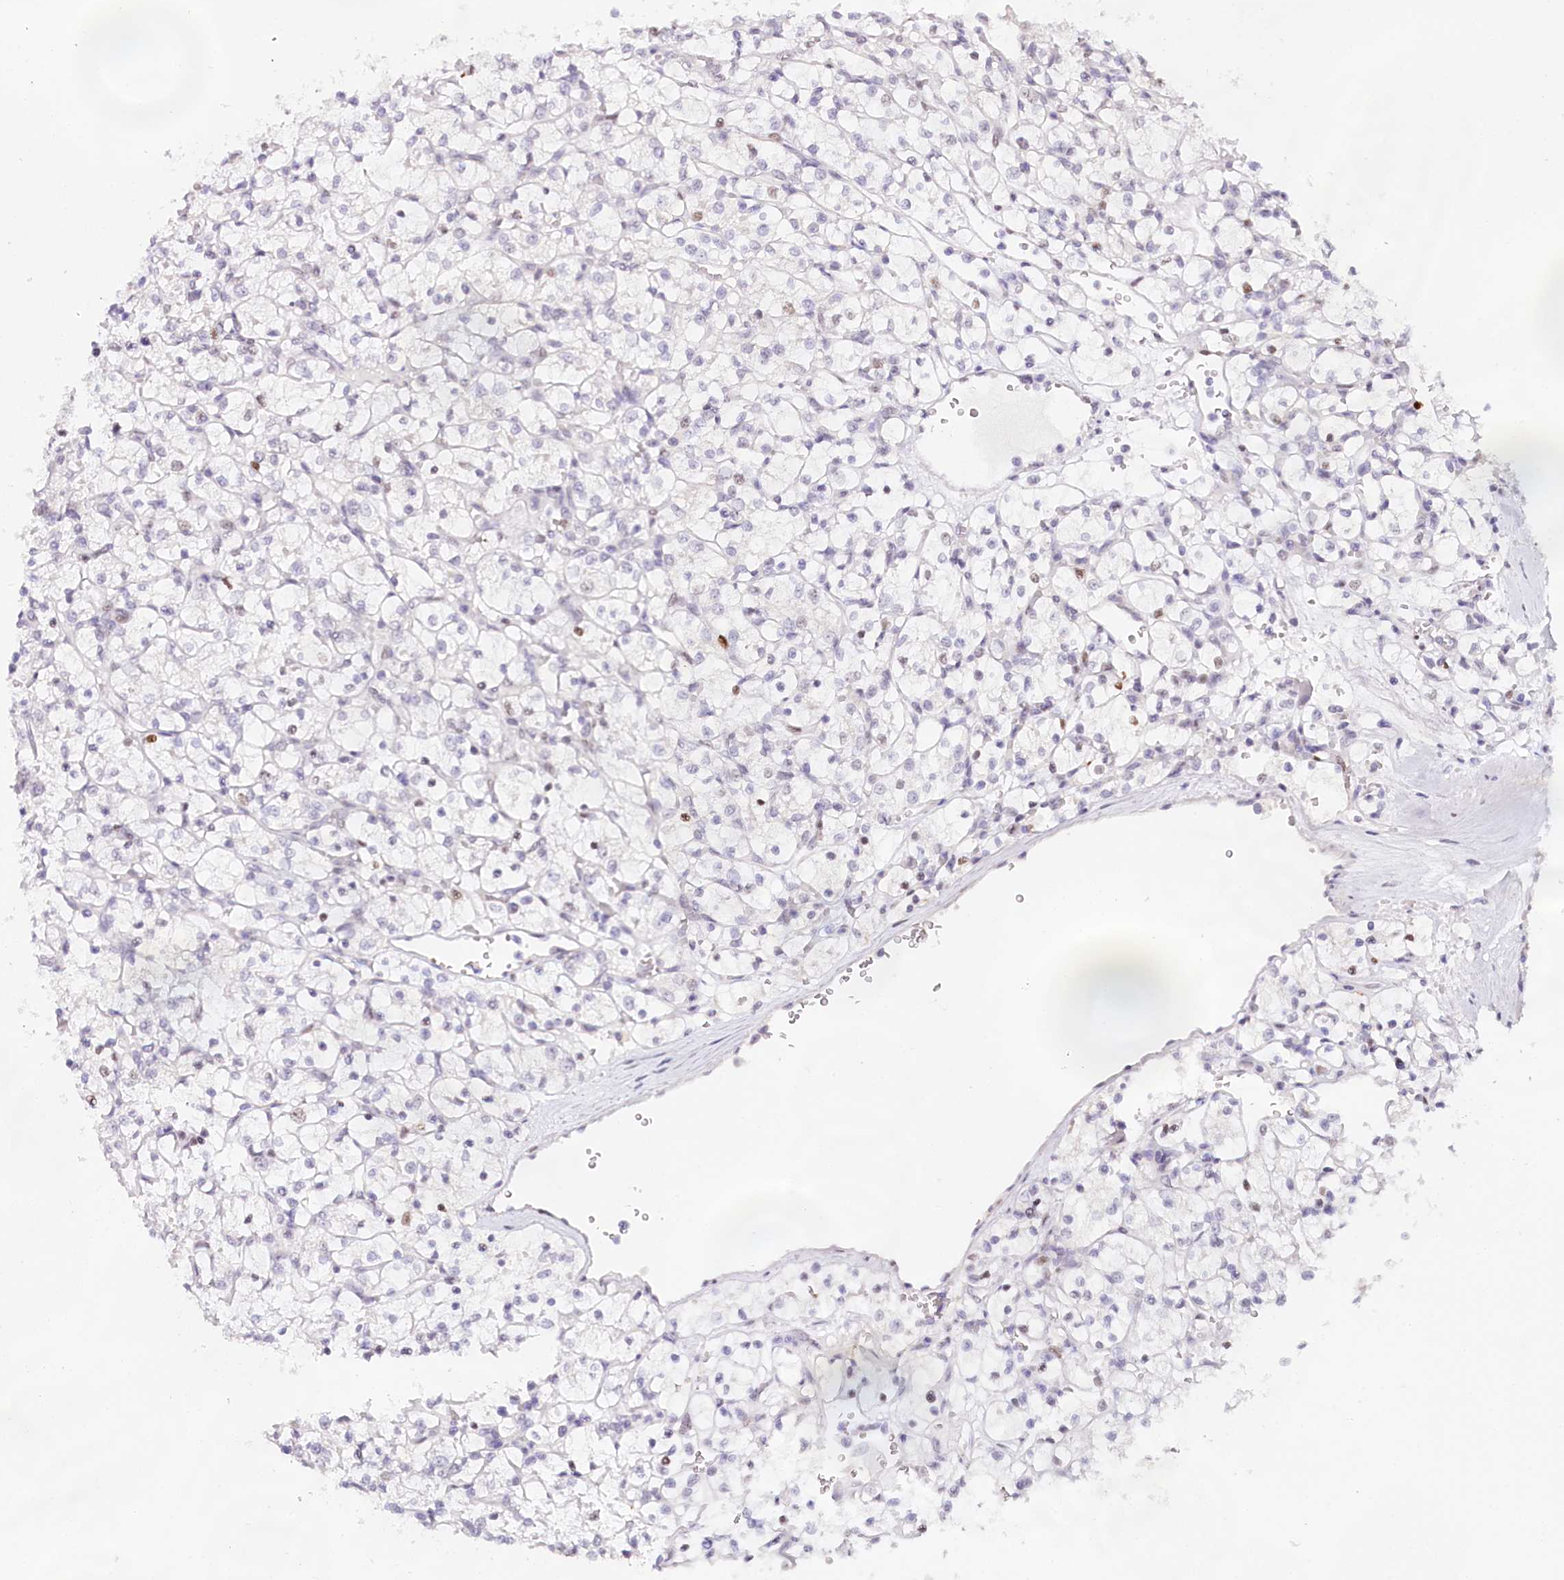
{"staining": {"intensity": "weak", "quantity": "<25%", "location": "nuclear"}, "tissue": "renal cancer", "cell_type": "Tumor cells", "image_type": "cancer", "snomed": [{"axis": "morphology", "description": "Adenocarcinoma, NOS"}, {"axis": "topography", "description": "Kidney"}], "caption": "DAB (3,3'-diaminobenzidine) immunohistochemical staining of renal adenocarcinoma exhibits no significant positivity in tumor cells.", "gene": "TP53", "patient": {"sex": "female", "age": 69}}